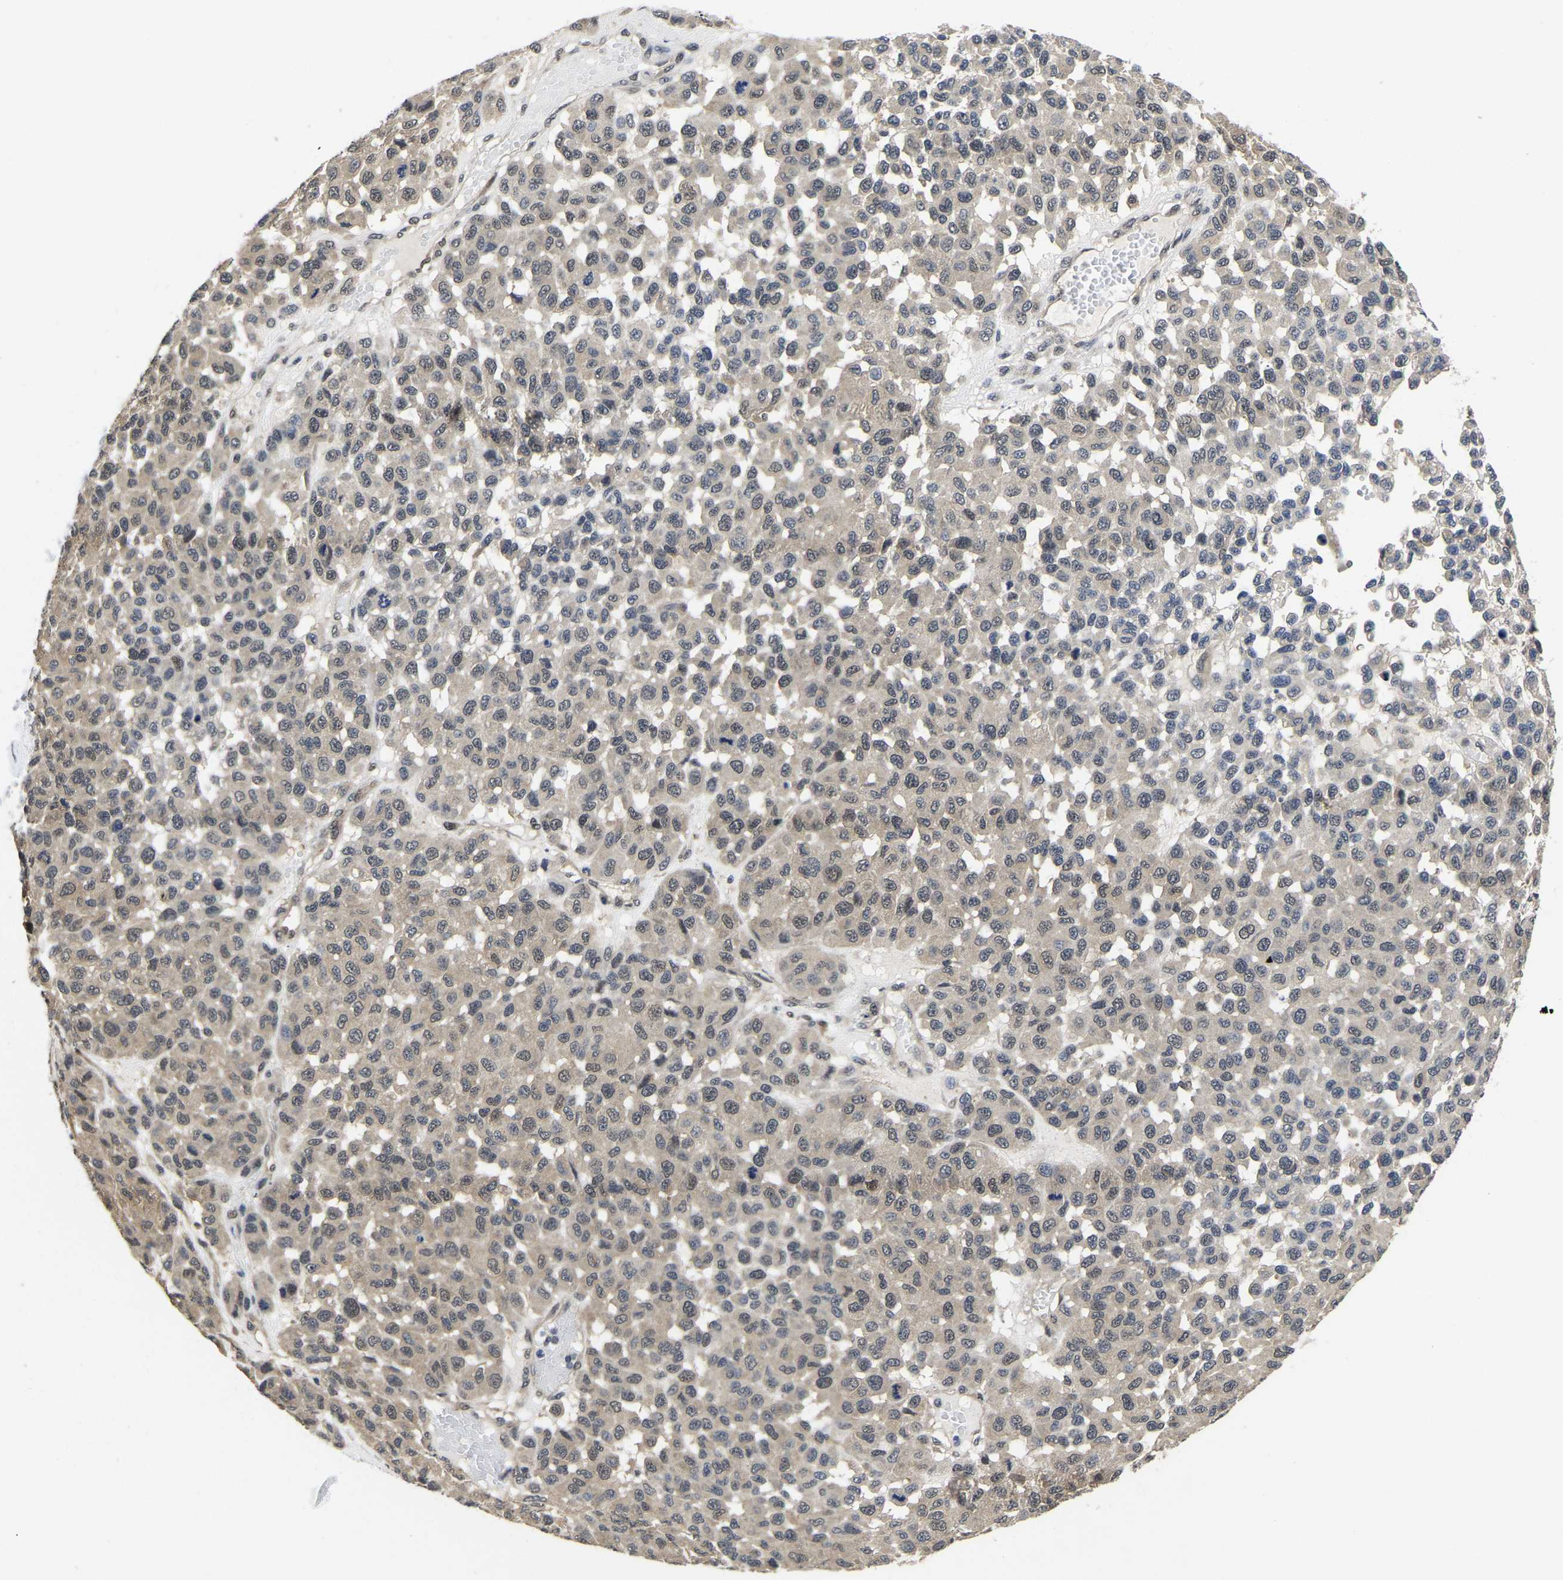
{"staining": {"intensity": "weak", "quantity": "25%-75%", "location": "cytoplasmic/membranous,nuclear"}, "tissue": "melanoma", "cell_type": "Tumor cells", "image_type": "cancer", "snomed": [{"axis": "morphology", "description": "Malignant melanoma, NOS"}, {"axis": "topography", "description": "Skin"}], "caption": "DAB (3,3'-diaminobenzidine) immunohistochemical staining of human melanoma shows weak cytoplasmic/membranous and nuclear protein expression in about 25%-75% of tumor cells.", "gene": "MCOLN2", "patient": {"sex": "male", "age": 62}}